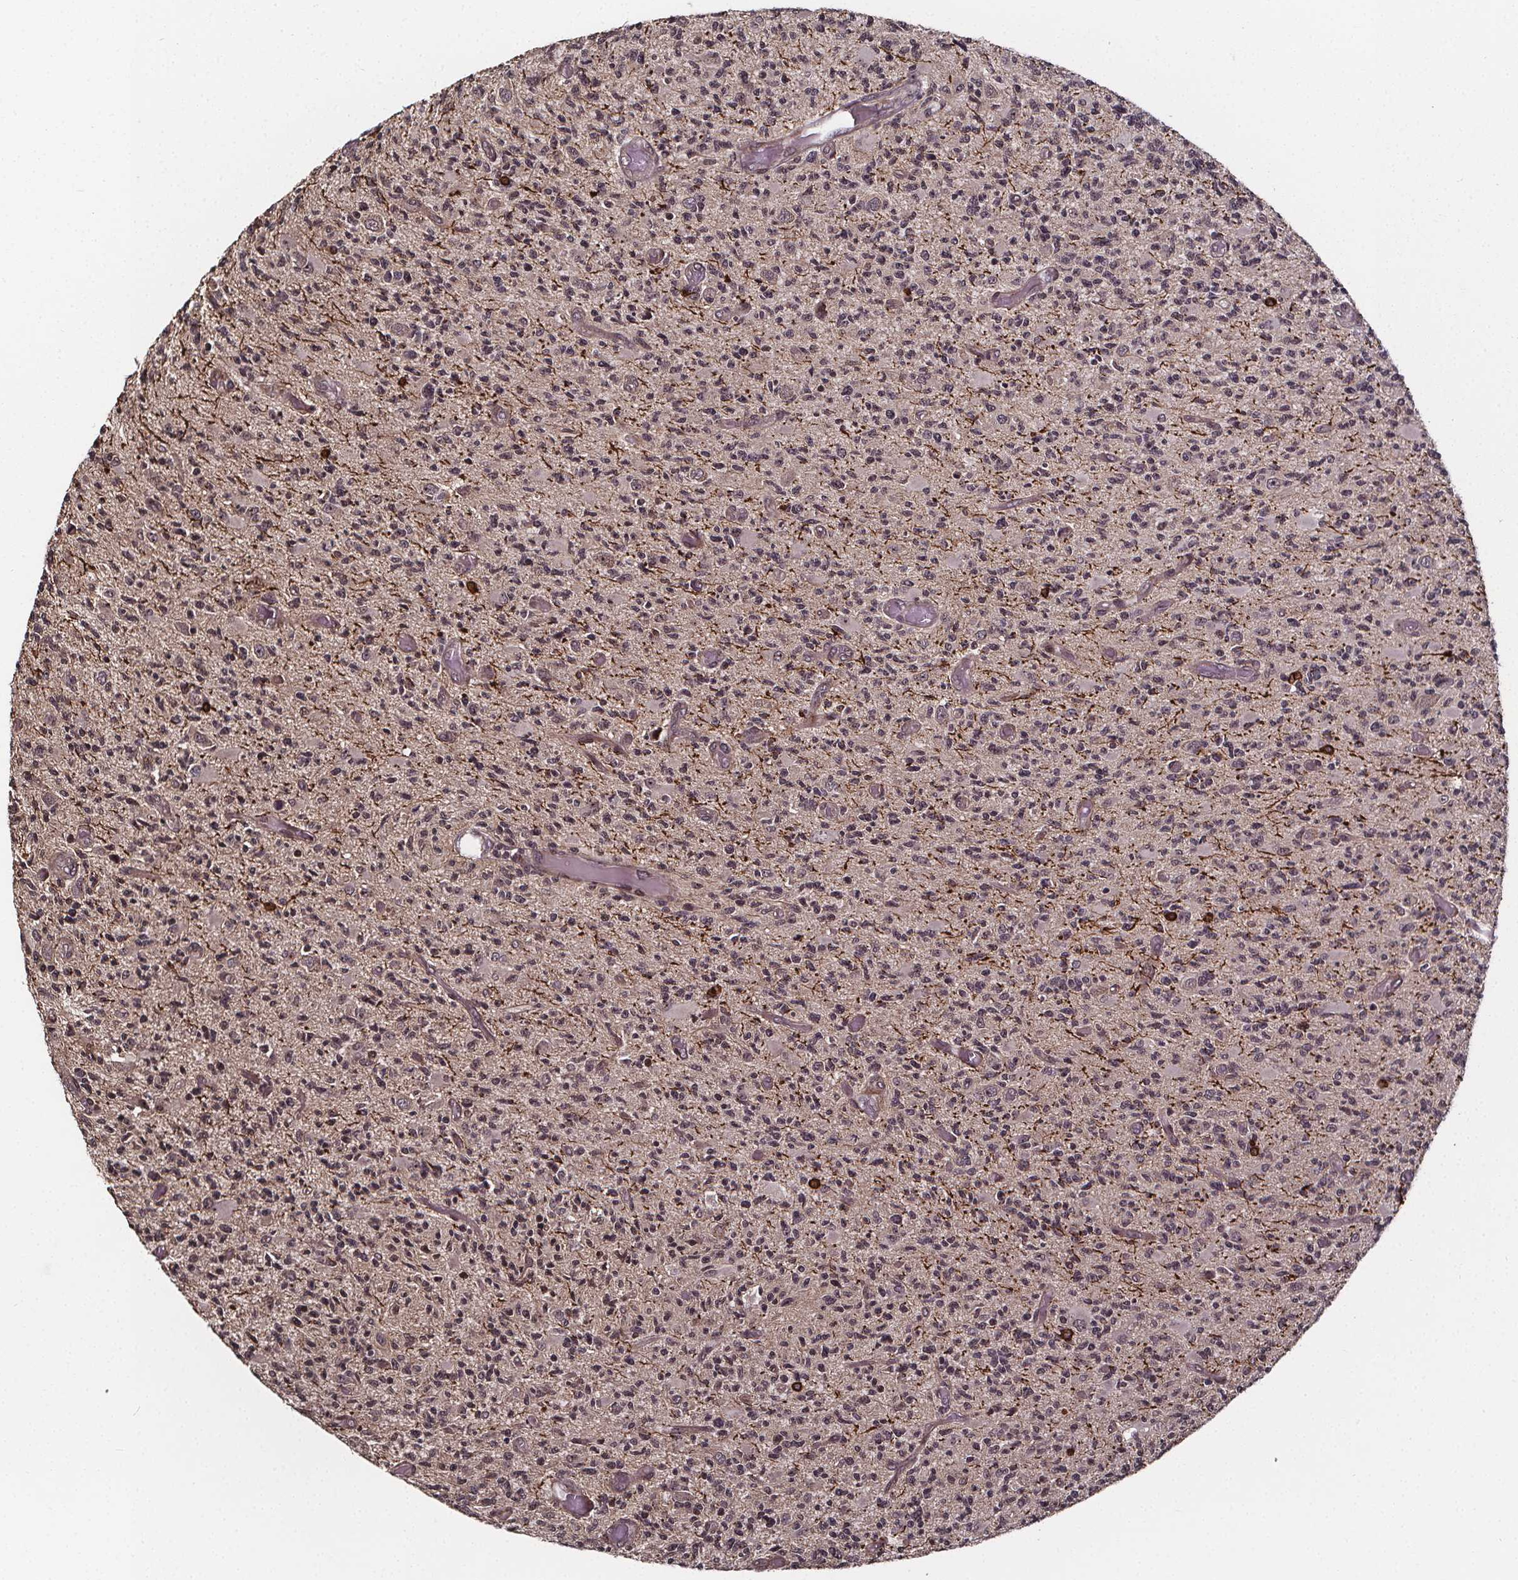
{"staining": {"intensity": "negative", "quantity": "none", "location": "none"}, "tissue": "glioma", "cell_type": "Tumor cells", "image_type": "cancer", "snomed": [{"axis": "morphology", "description": "Glioma, malignant, High grade"}, {"axis": "topography", "description": "Brain"}], "caption": "A micrograph of glioma stained for a protein reveals no brown staining in tumor cells.", "gene": "DDIT3", "patient": {"sex": "female", "age": 63}}